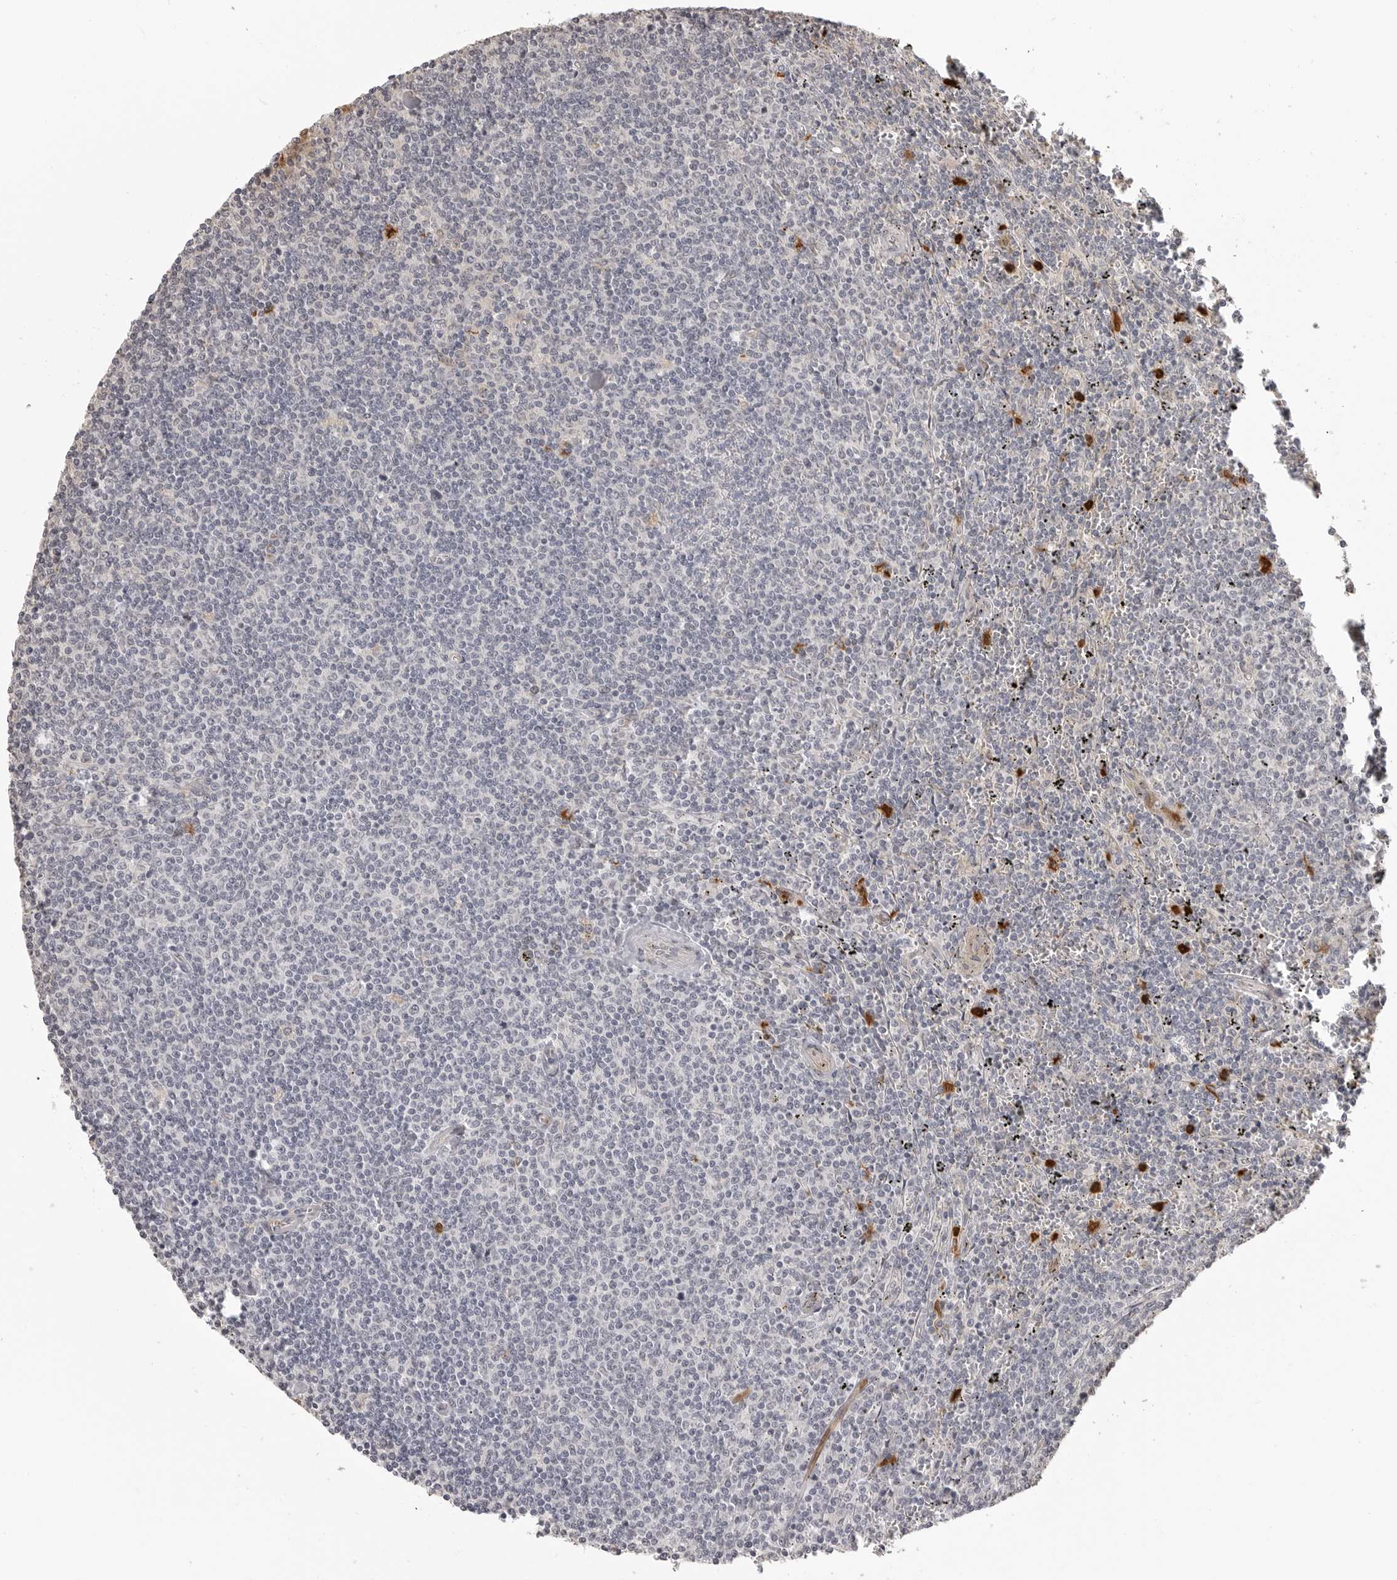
{"staining": {"intensity": "negative", "quantity": "none", "location": "none"}, "tissue": "lymphoma", "cell_type": "Tumor cells", "image_type": "cancer", "snomed": [{"axis": "morphology", "description": "Malignant lymphoma, non-Hodgkin's type, Low grade"}, {"axis": "topography", "description": "Spleen"}], "caption": "Immunohistochemistry (IHC) of low-grade malignant lymphoma, non-Hodgkin's type demonstrates no expression in tumor cells. (Brightfield microscopy of DAB IHC at high magnification).", "gene": "IDO1", "patient": {"sex": "female", "age": 50}}